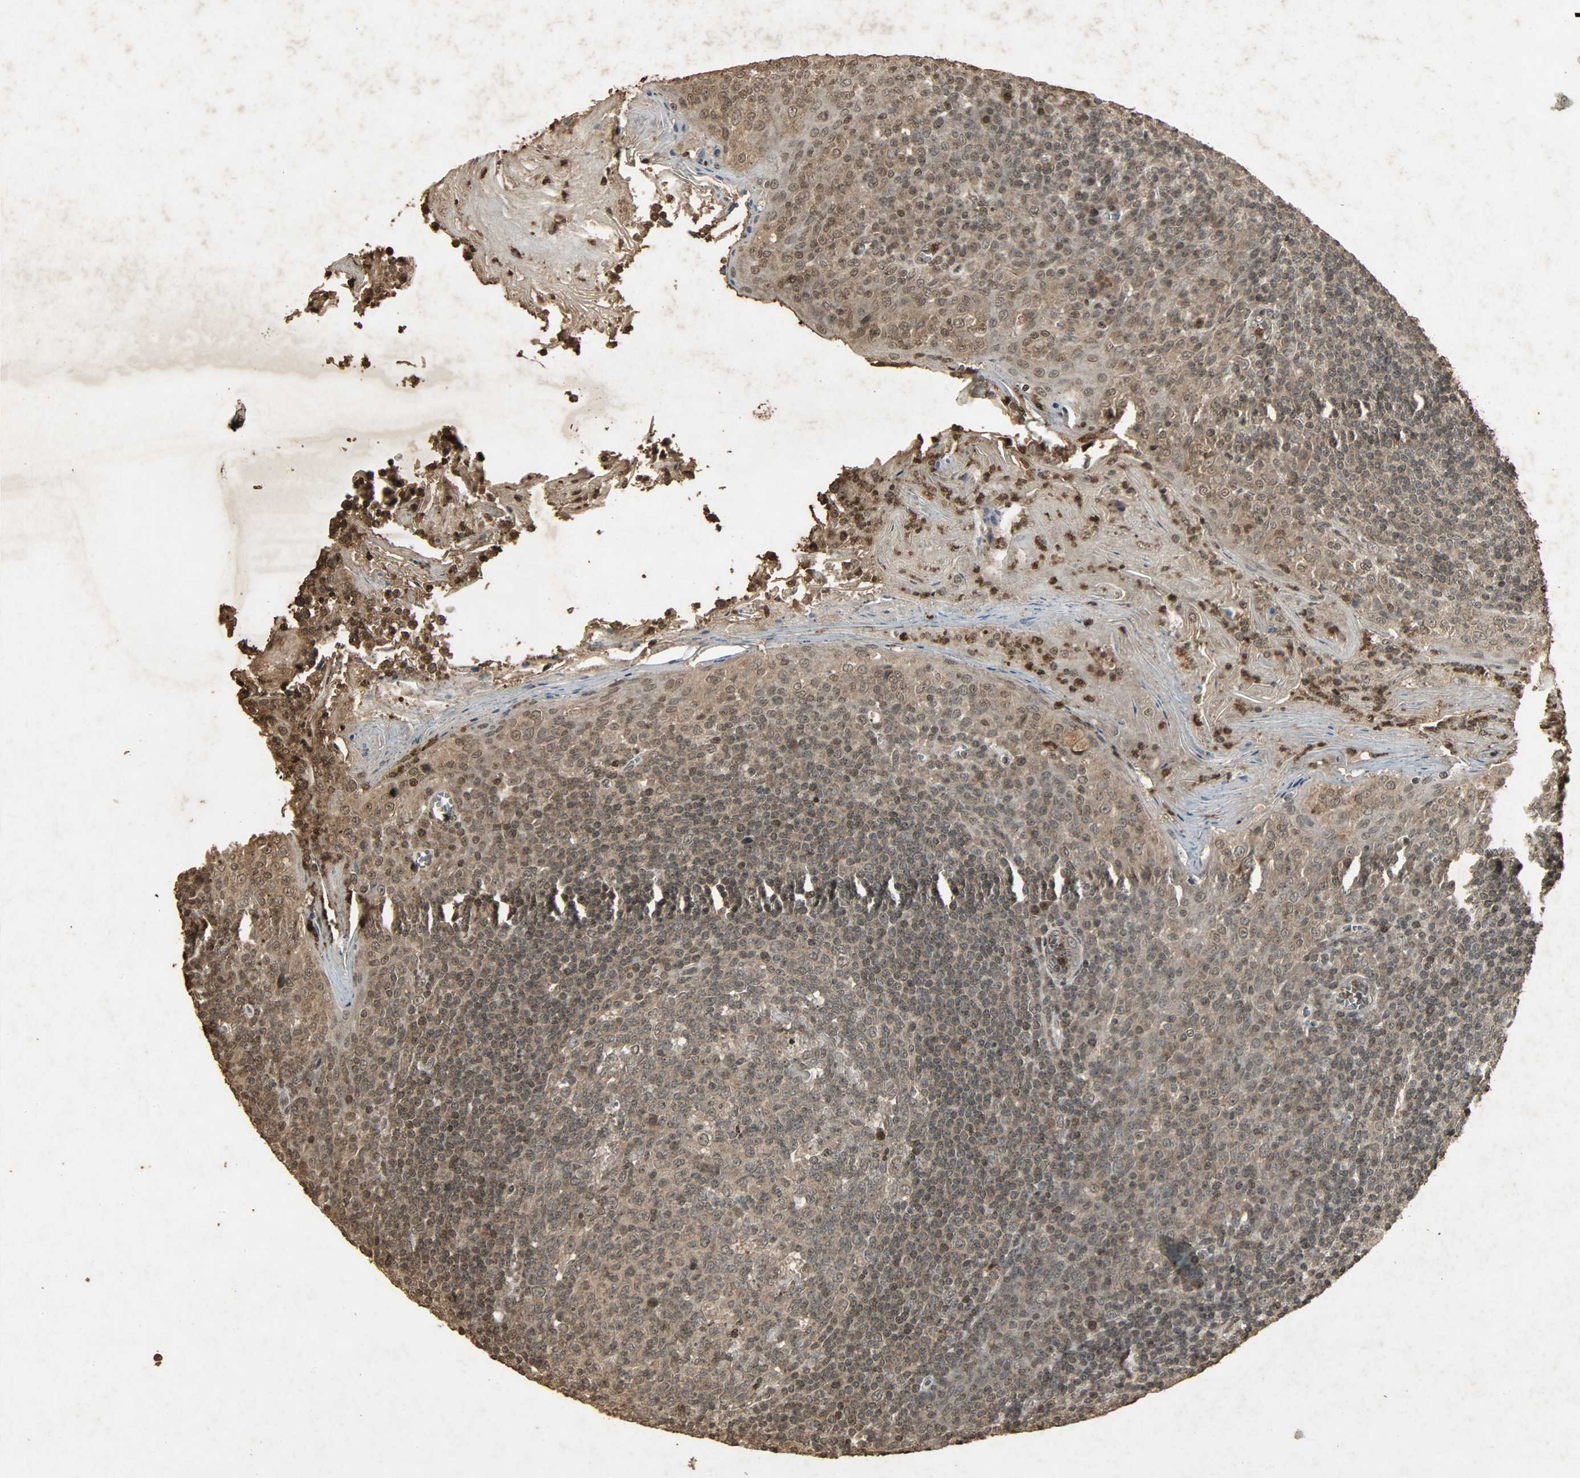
{"staining": {"intensity": "weak", "quantity": ">75%", "location": "cytoplasmic/membranous,nuclear"}, "tissue": "tonsil", "cell_type": "Germinal center cells", "image_type": "normal", "snomed": [{"axis": "morphology", "description": "Normal tissue, NOS"}, {"axis": "topography", "description": "Tonsil"}], "caption": "Tonsil stained for a protein (brown) exhibits weak cytoplasmic/membranous,nuclear positive expression in approximately >75% of germinal center cells.", "gene": "PPP3R1", "patient": {"sex": "male", "age": 31}}